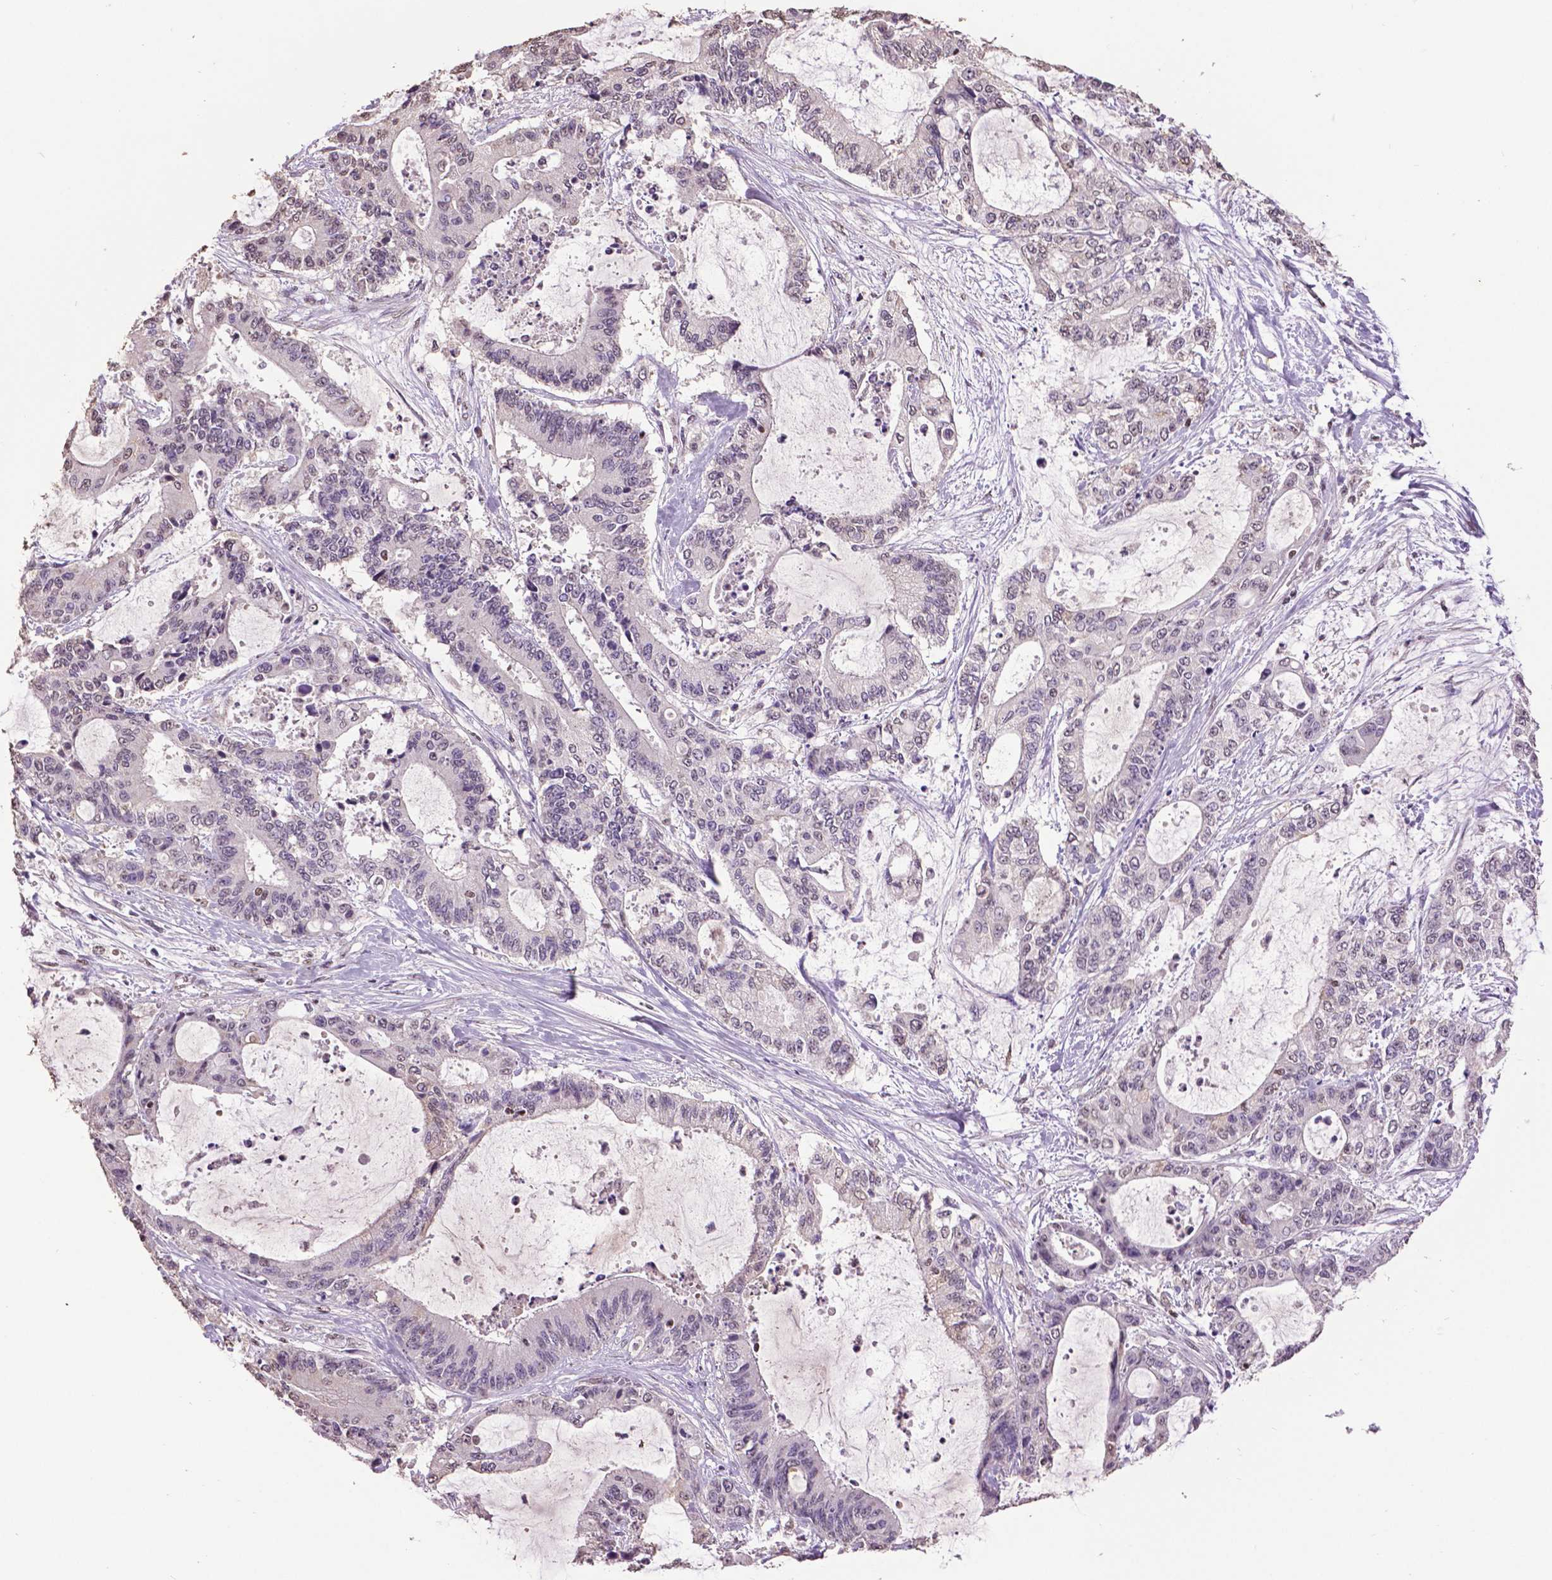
{"staining": {"intensity": "negative", "quantity": "none", "location": "none"}, "tissue": "liver cancer", "cell_type": "Tumor cells", "image_type": "cancer", "snomed": [{"axis": "morphology", "description": "Cholangiocarcinoma"}, {"axis": "topography", "description": "Liver"}], "caption": "Liver cholangiocarcinoma stained for a protein using immunohistochemistry (IHC) exhibits no staining tumor cells.", "gene": "RUNX3", "patient": {"sex": "female", "age": 73}}